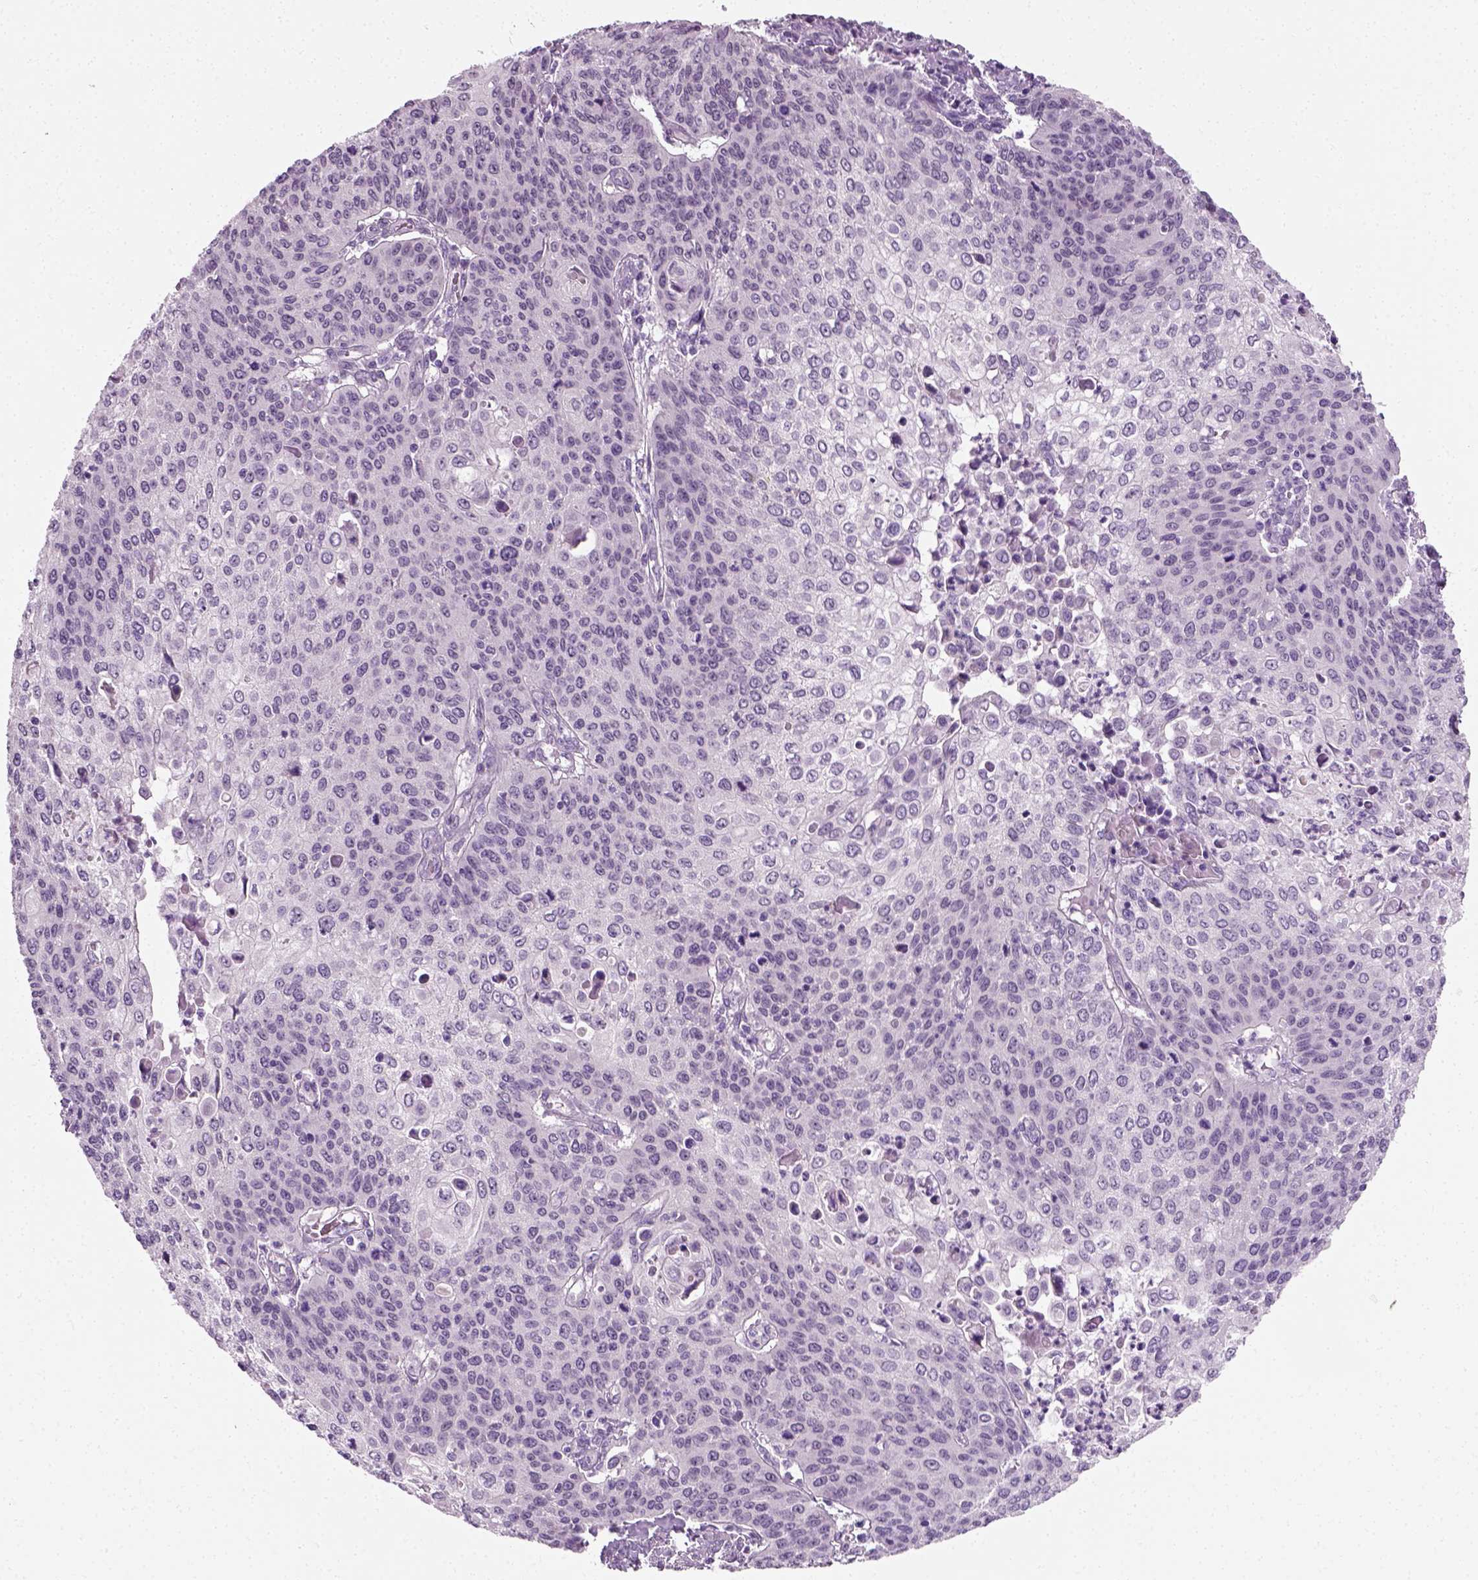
{"staining": {"intensity": "negative", "quantity": "none", "location": "none"}, "tissue": "cervical cancer", "cell_type": "Tumor cells", "image_type": "cancer", "snomed": [{"axis": "morphology", "description": "Squamous cell carcinoma, NOS"}, {"axis": "topography", "description": "Cervix"}], "caption": "Tumor cells are negative for brown protein staining in squamous cell carcinoma (cervical).", "gene": "SPATA31E1", "patient": {"sex": "female", "age": 65}}